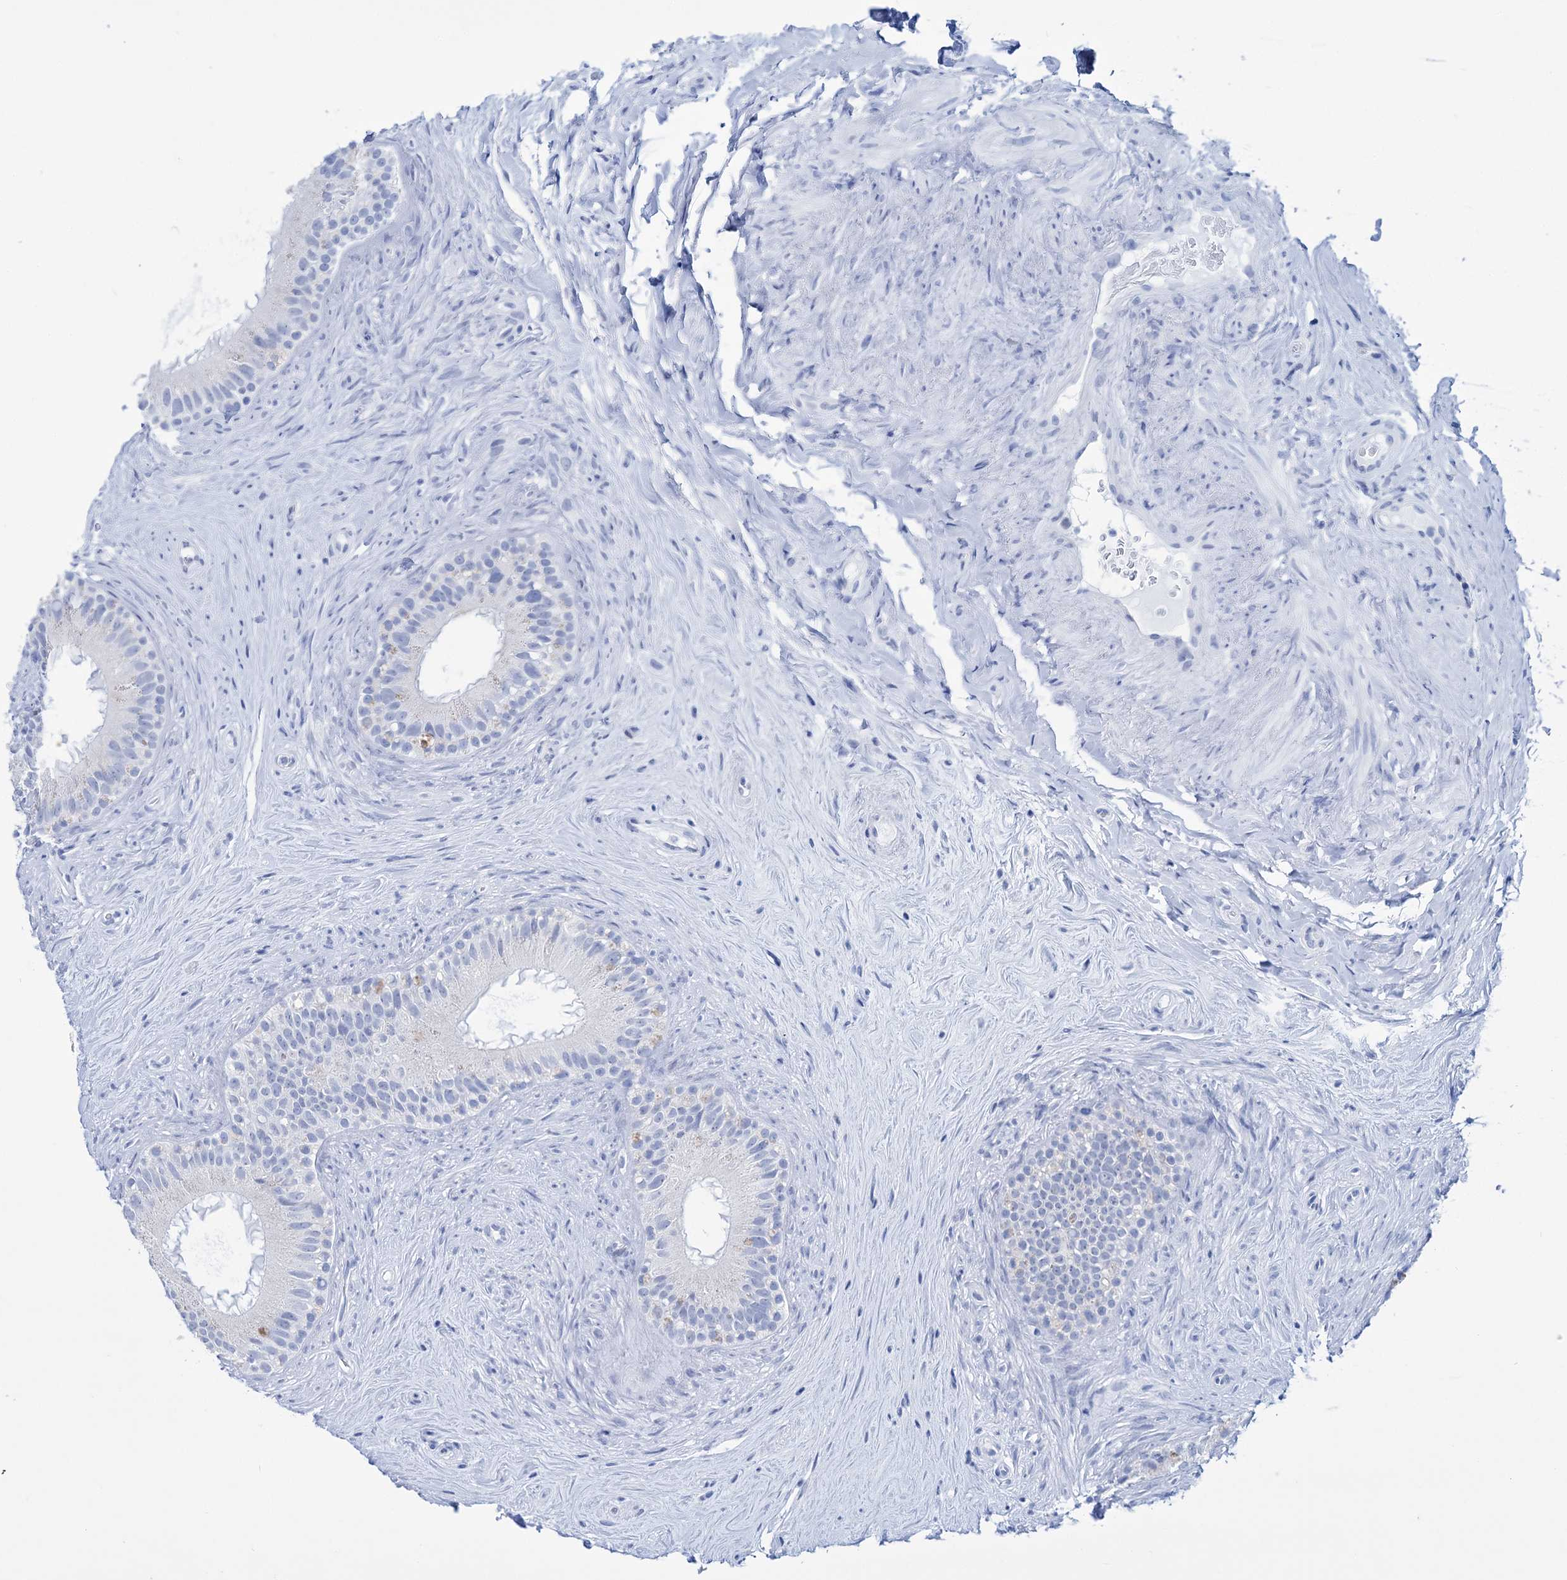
{"staining": {"intensity": "negative", "quantity": "none", "location": "none"}, "tissue": "epididymis", "cell_type": "Glandular cells", "image_type": "normal", "snomed": [{"axis": "morphology", "description": "Normal tissue, NOS"}, {"axis": "topography", "description": "Epididymis"}], "caption": "A high-resolution micrograph shows IHC staining of benign epididymis, which demonstrates no significant positivity in glandular cells.", "gene": "FBXW12", "patient": {"sex": "male", "age": 84}}